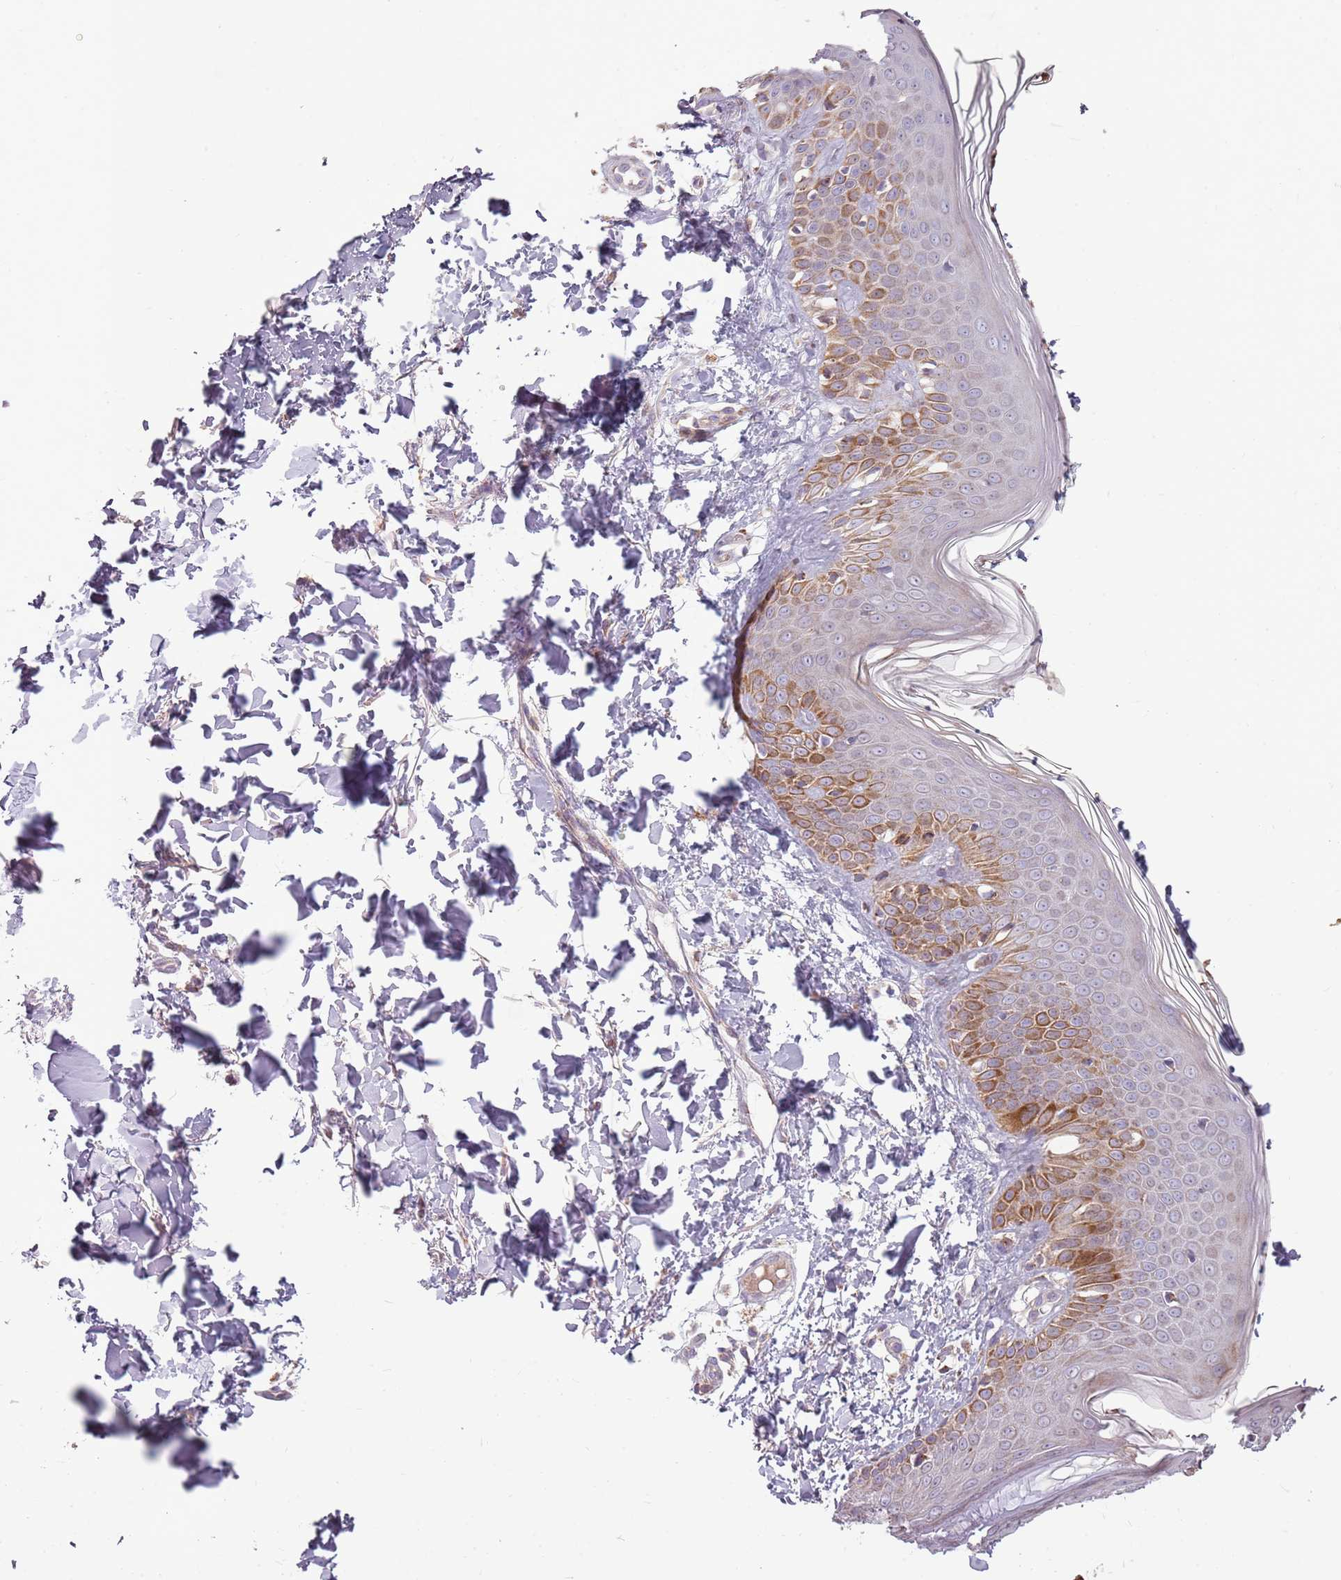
{"staining": {"intensity": "weak", "quantity": ">75%", "location": "cytoplasmic/membranous"}, "tissue": "skin", "cell_type": "Fibroblasts", "image_type": "normal", "snomed": [{"axis": "morphology", "description": "Normal tissue, NOS"}, {"axis": "topography", "description": "Skin"}], "caption": "Skin was stained to show a protein in brown. There is low levels of weak cytoplasmic/membranous expression in approximately >75% of fibroblasts. (brown staining indicates protein expression, while blue staining denotes nuclei).", "gene": "ZNF530", "patient": {"sex": "male", "age": 37}}